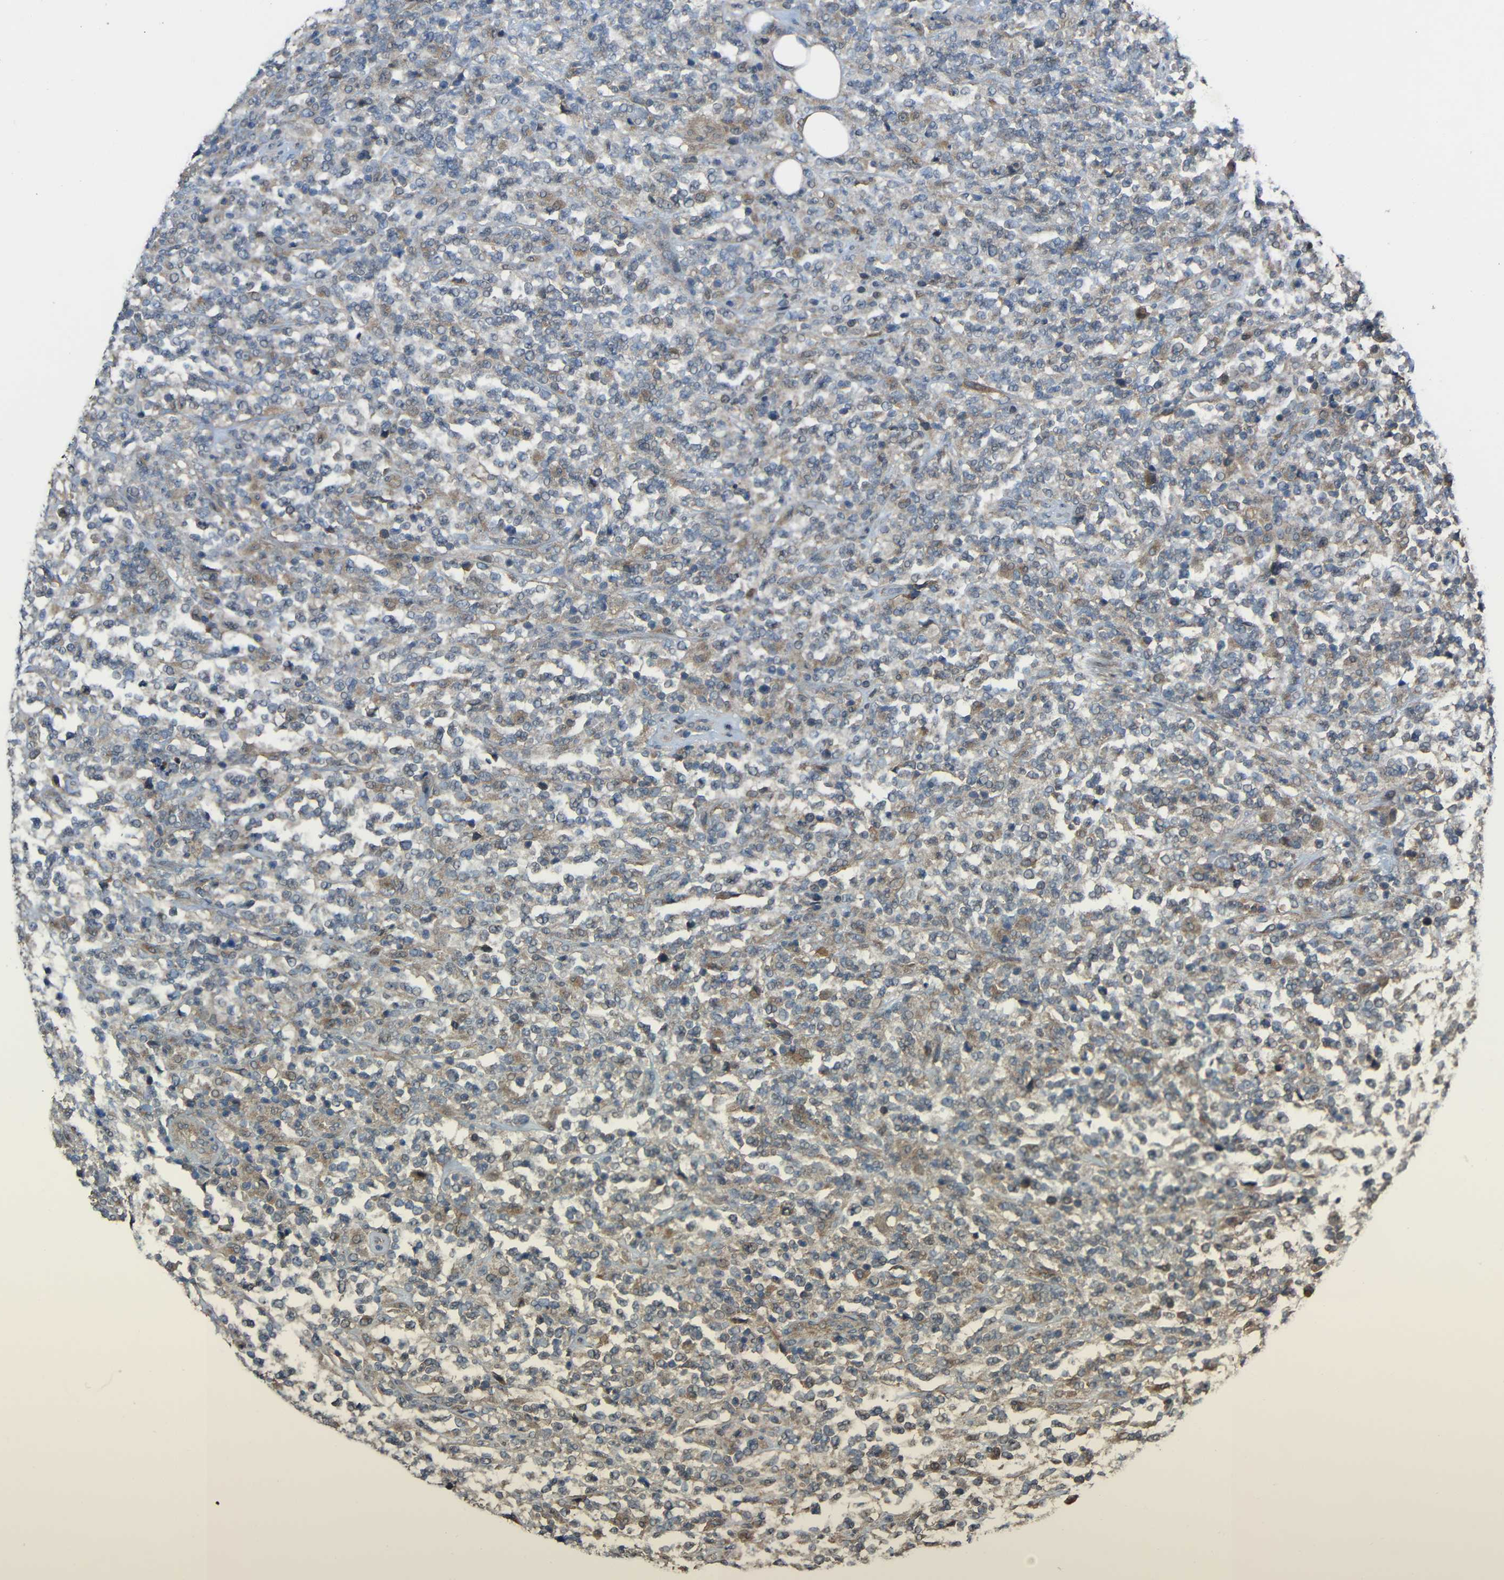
{"staining": {"intensity": "weak", "quantity": "25%-75%", "location": "cytoplasmic/membranous"}, "tissue": "lymphoma", "cell_type": "Tumor cells", "image_type": "cancer", "snomed": [{"axis": "morphology", "description": "Malignant lymphoma, non-Hodgkin's type, High grade"}, {"axis": "topography", "description": "Soft tissue"}], "caption": "Immunohistochemistry staining of malignant lymphoma, non-Hodgkin's type (high-grade), which shows low levels of weak cytoplasmic/membranous positivity in about 25%-75% of tumor cells indicating weak cytoplasmic/membranous protein staining. The staining was performed using DAB (3,3'-diaminobenzidine) (brown) for protein detection and nuclei were counterstained in hematoxylin (blue).", "gene": "CHST9", "patient": {"sex": "male", "age": 18}}